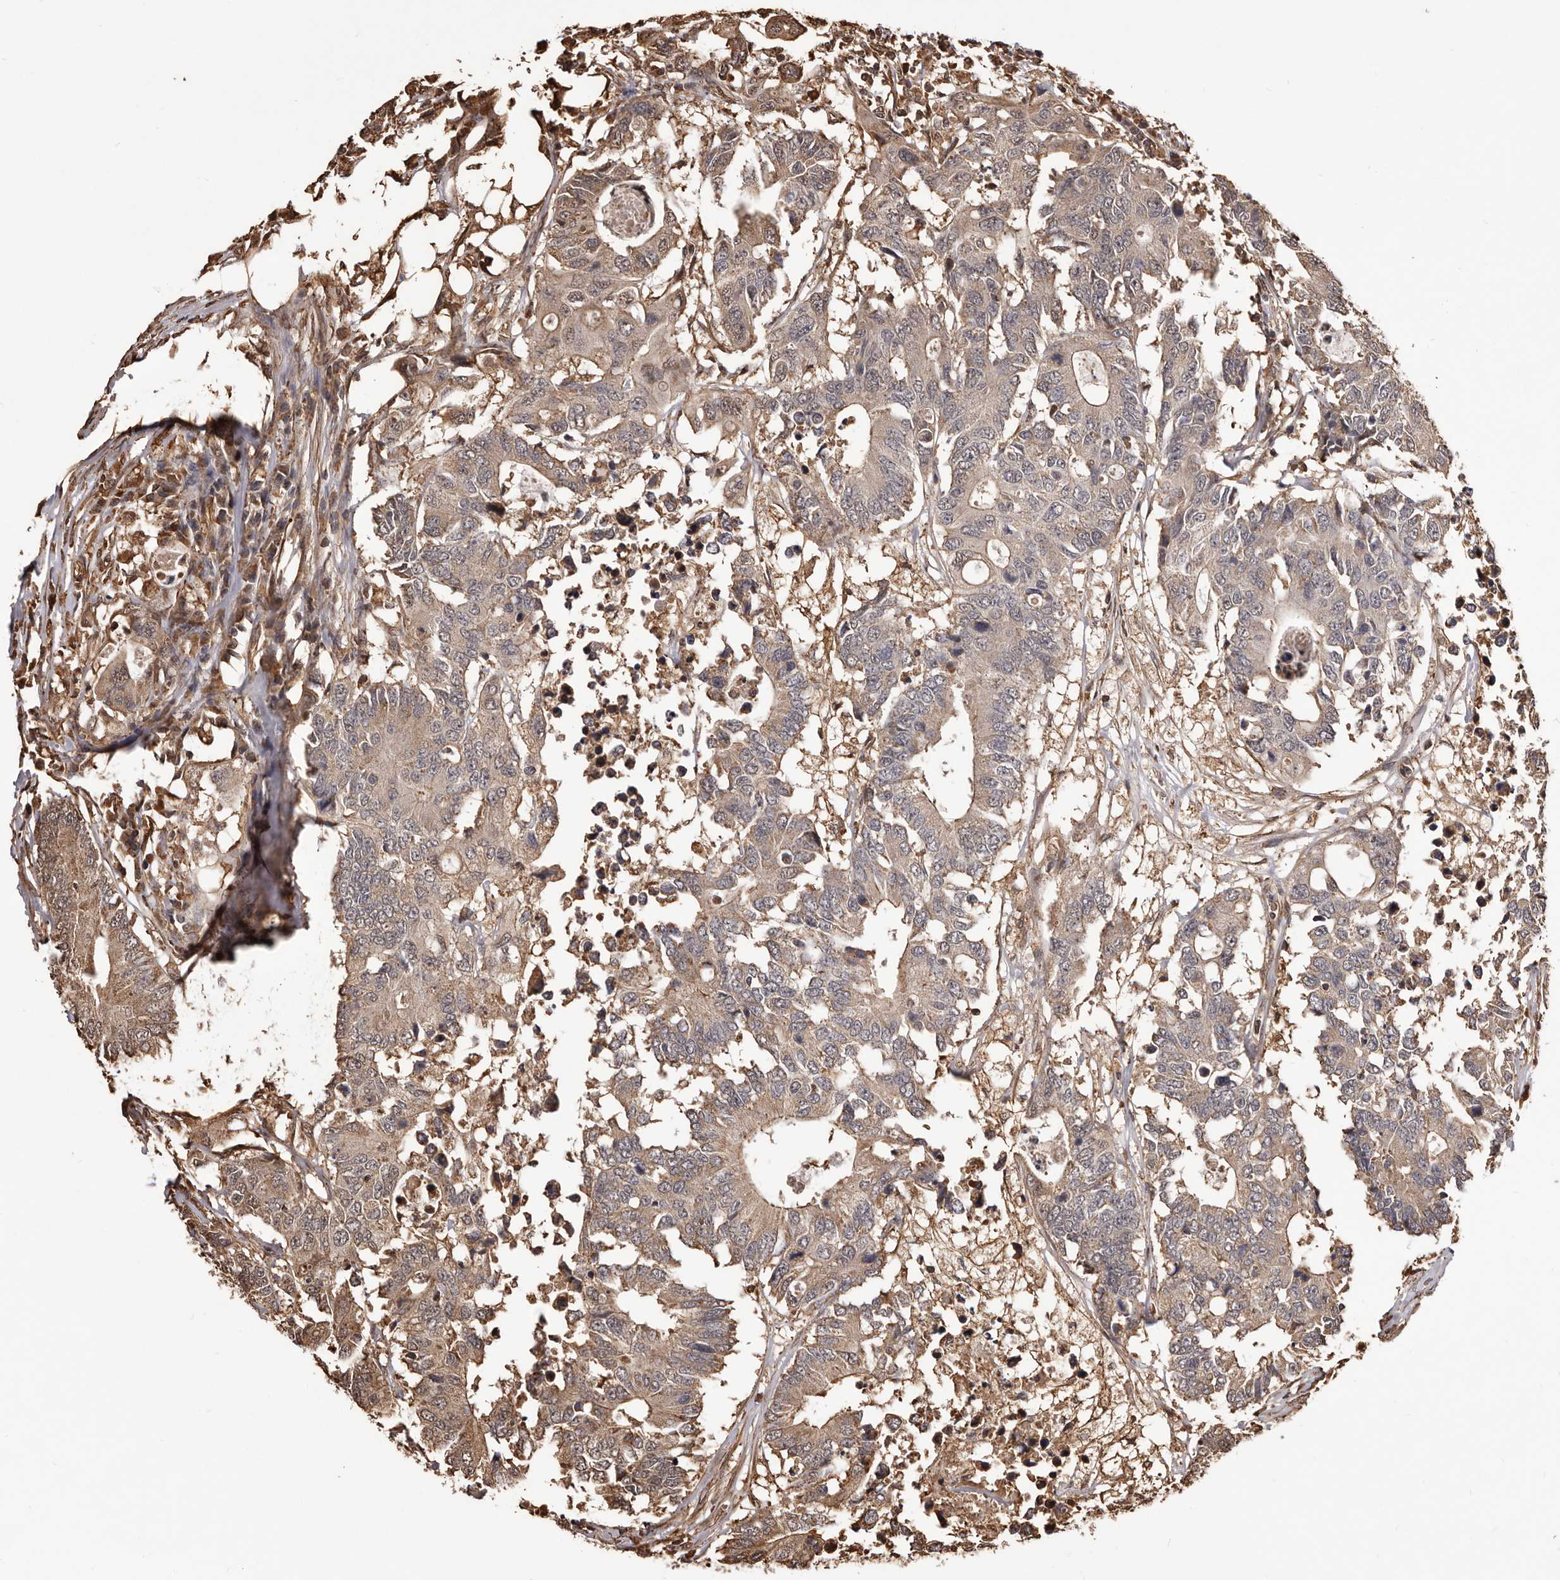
{"staining": {"intensity": "weak", "quantity": "25%-75%", "location": "cytoplasmic/membranous"}, "tissue": "colorectal cancer", "cell_type": "Tumor cells", "image_type": "cancer", "snomed": [{"axis": "morphology", "description": "Adenocarcinoma, NOS"}, {"axis": "topography", "description": "Colon"}], "caption": "Adenocarcinoma (colorectal) stained with a protein marker demonstrates weak staining in tumor cells.", "gene": "ALPK1", "patient": {"sex": "male", "age": 71}}